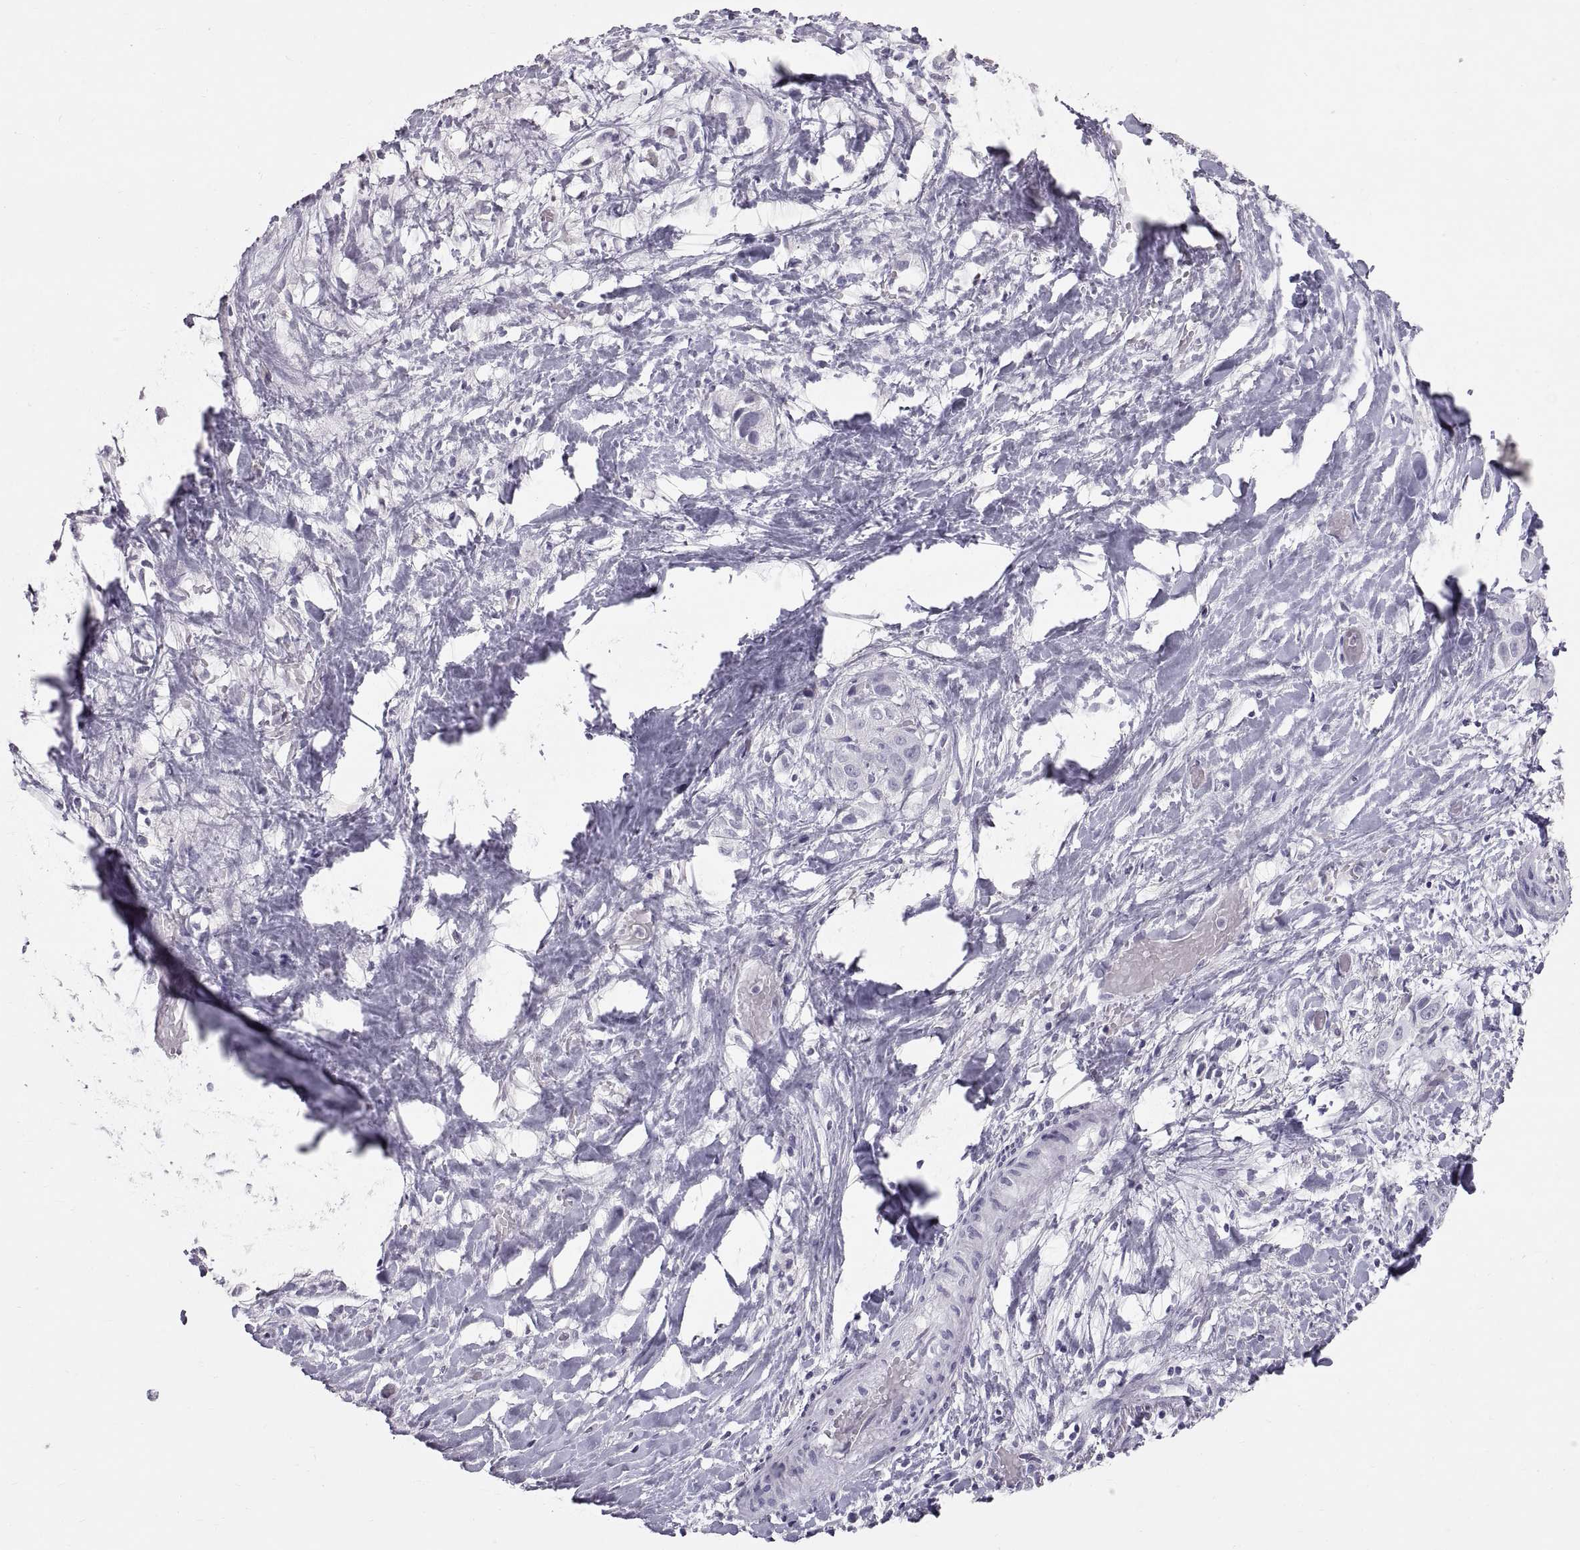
{"staining": {"intensity": "negative", "quantity": "none", "location": "none"}, "tissue": "liver cancer", "cell_type": "Tumor cells", "image_type": "cancer", "snomed": [{"axis": "morphology", "description": "Cholangiocarcinoma"}, {"axis": "topography", "description": "Liver"}], "caption": "High power microscopy histopathology image of an IHC photomicrograph of liver cholangiocarcinoma, revealing no significant expression in tumor cells.", "gene": "SPACDR", "patient": {"sex": "female", "age": 52}}